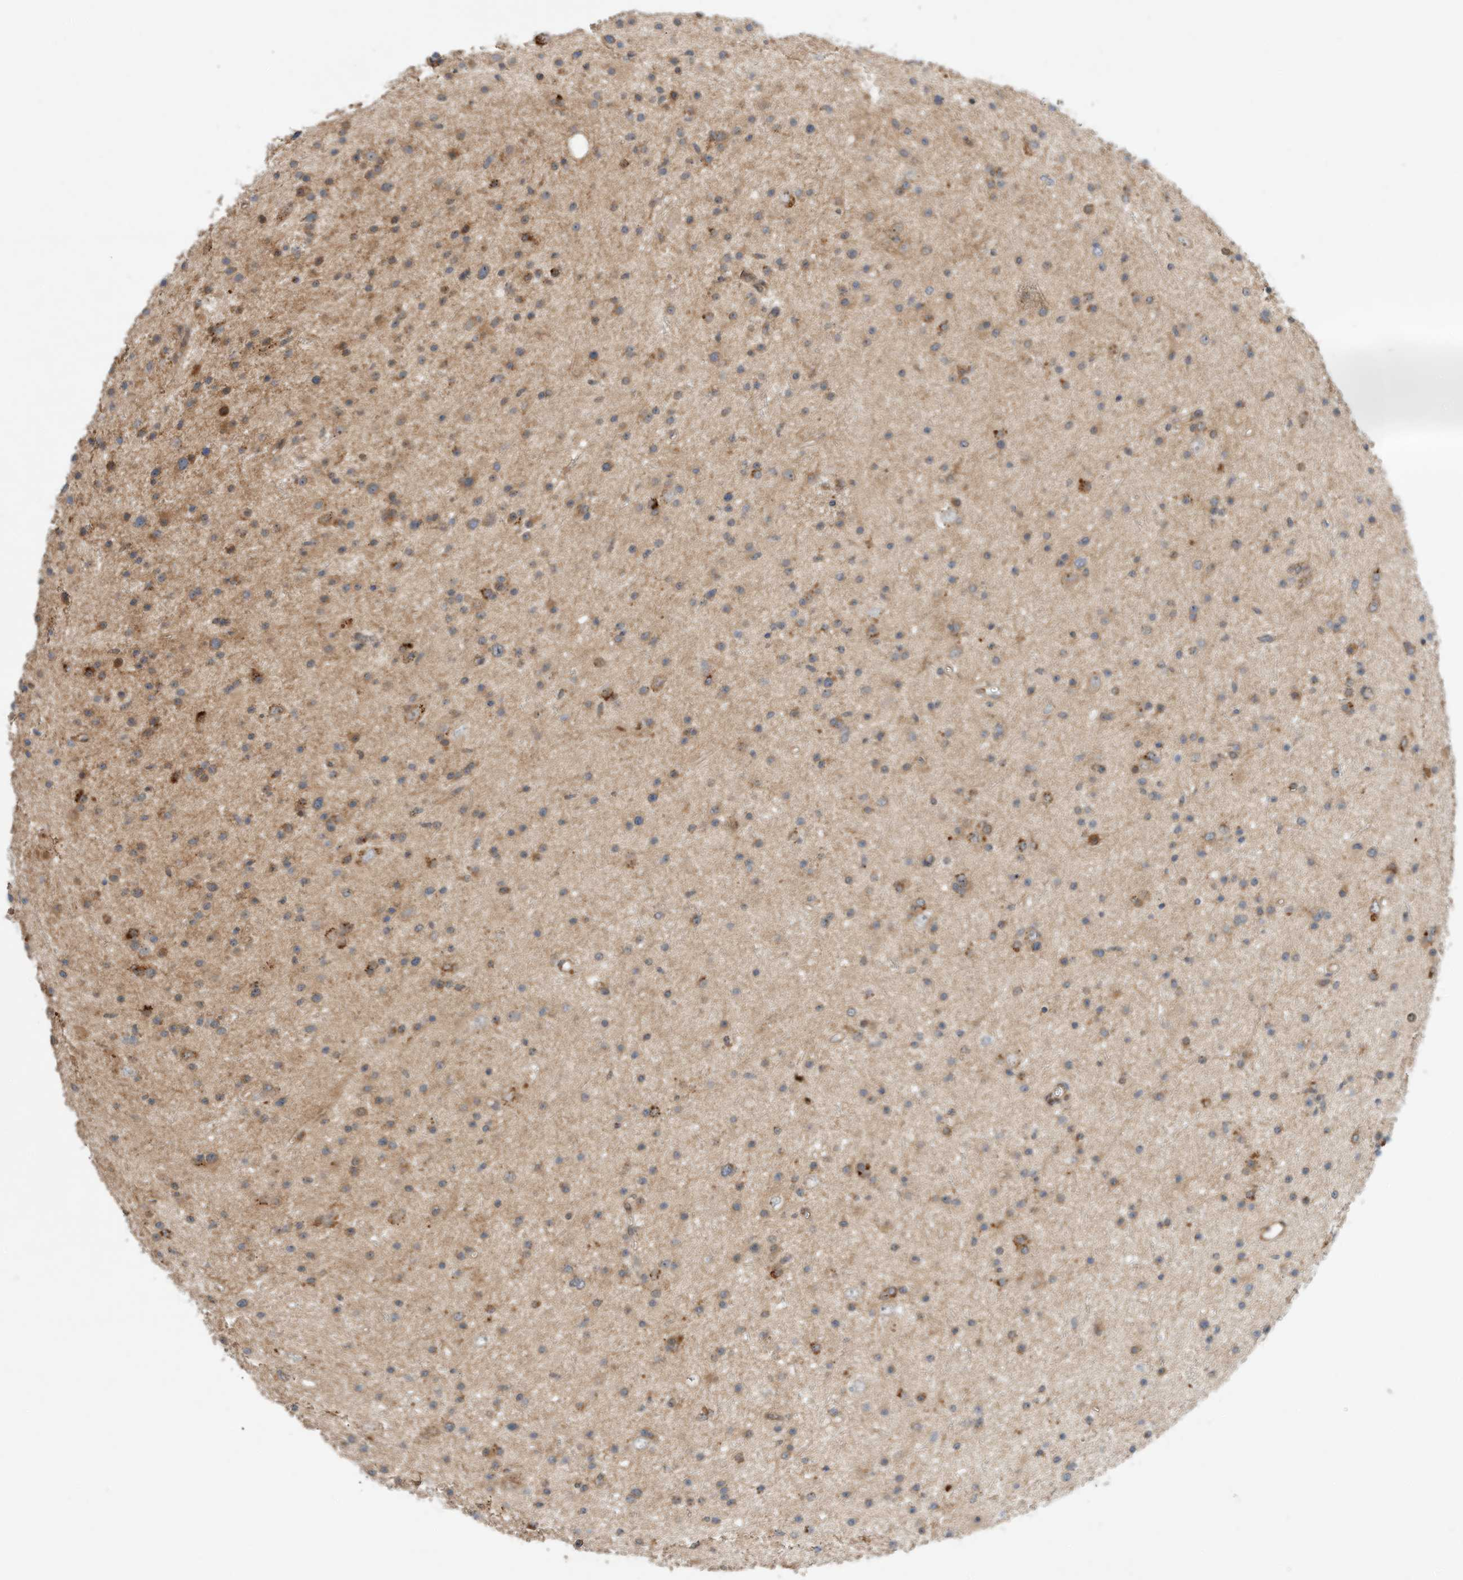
{"staining": {"intensity": "strong", "quantity": "25%-75%", "location": "cytoplasmic/membranous"}, "tissue": "glioma", "cell_type": "Tumor cells", "image_type": "cancer", "snomed": [{"axis": "morphology", "description": "Glioma, malignant, Low grade"}, {"axis": "topography", "description": "Cerebral cortex"}], "caption": "A high amount of strong cytoplasmic/membranous staining is identified in about 25%-75% of tumor cells in malignant low-grade glioma tissue. The staining was performed using DAB to visualize the protein expression in brown, while the nuclei were stained in blue with hematoxylin (Magnification: 20x).", "gene": "CPAMD8", "patient": {"sex": "female", "age": 39}}